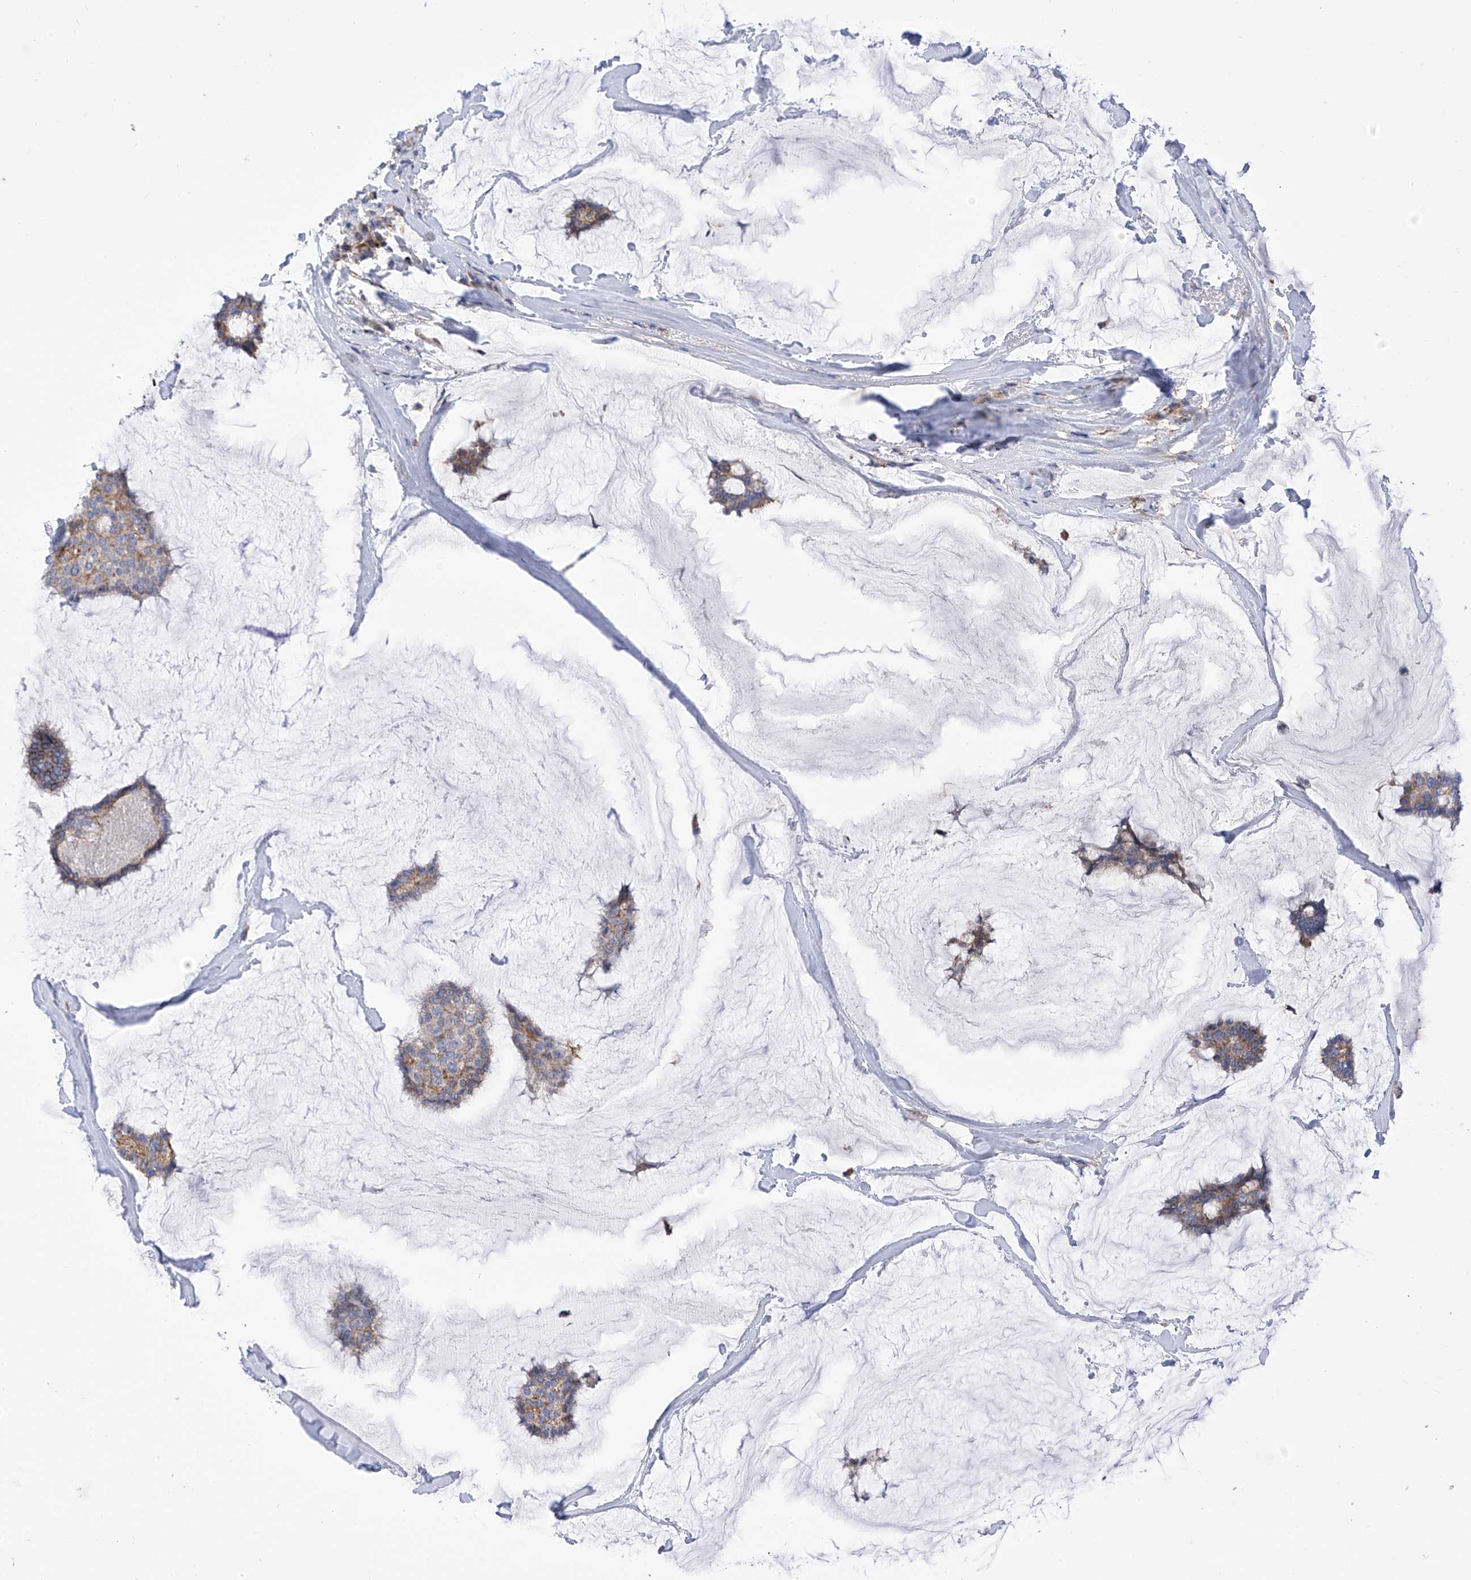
{"staining": {"intensity": "weak", "quantity": "25%-75%", "location": "cytoplasmic/membranous"}, "tissue": "breast cancer", "cell_type": "Tumor cells", "image_type": "cancer", "snomed": [{"axis": "morphology", "description": "Duct carcinoma"}, {"axis": "topography", "description": "Breast"}], "caption": "Tumor cells exhibit low levels of weak cytoplasmic/membranous expression in about 25%-75% of cells in breast cancer.", "gene": "P2RX7", "patient": {"sex": "female", "age": 93}}